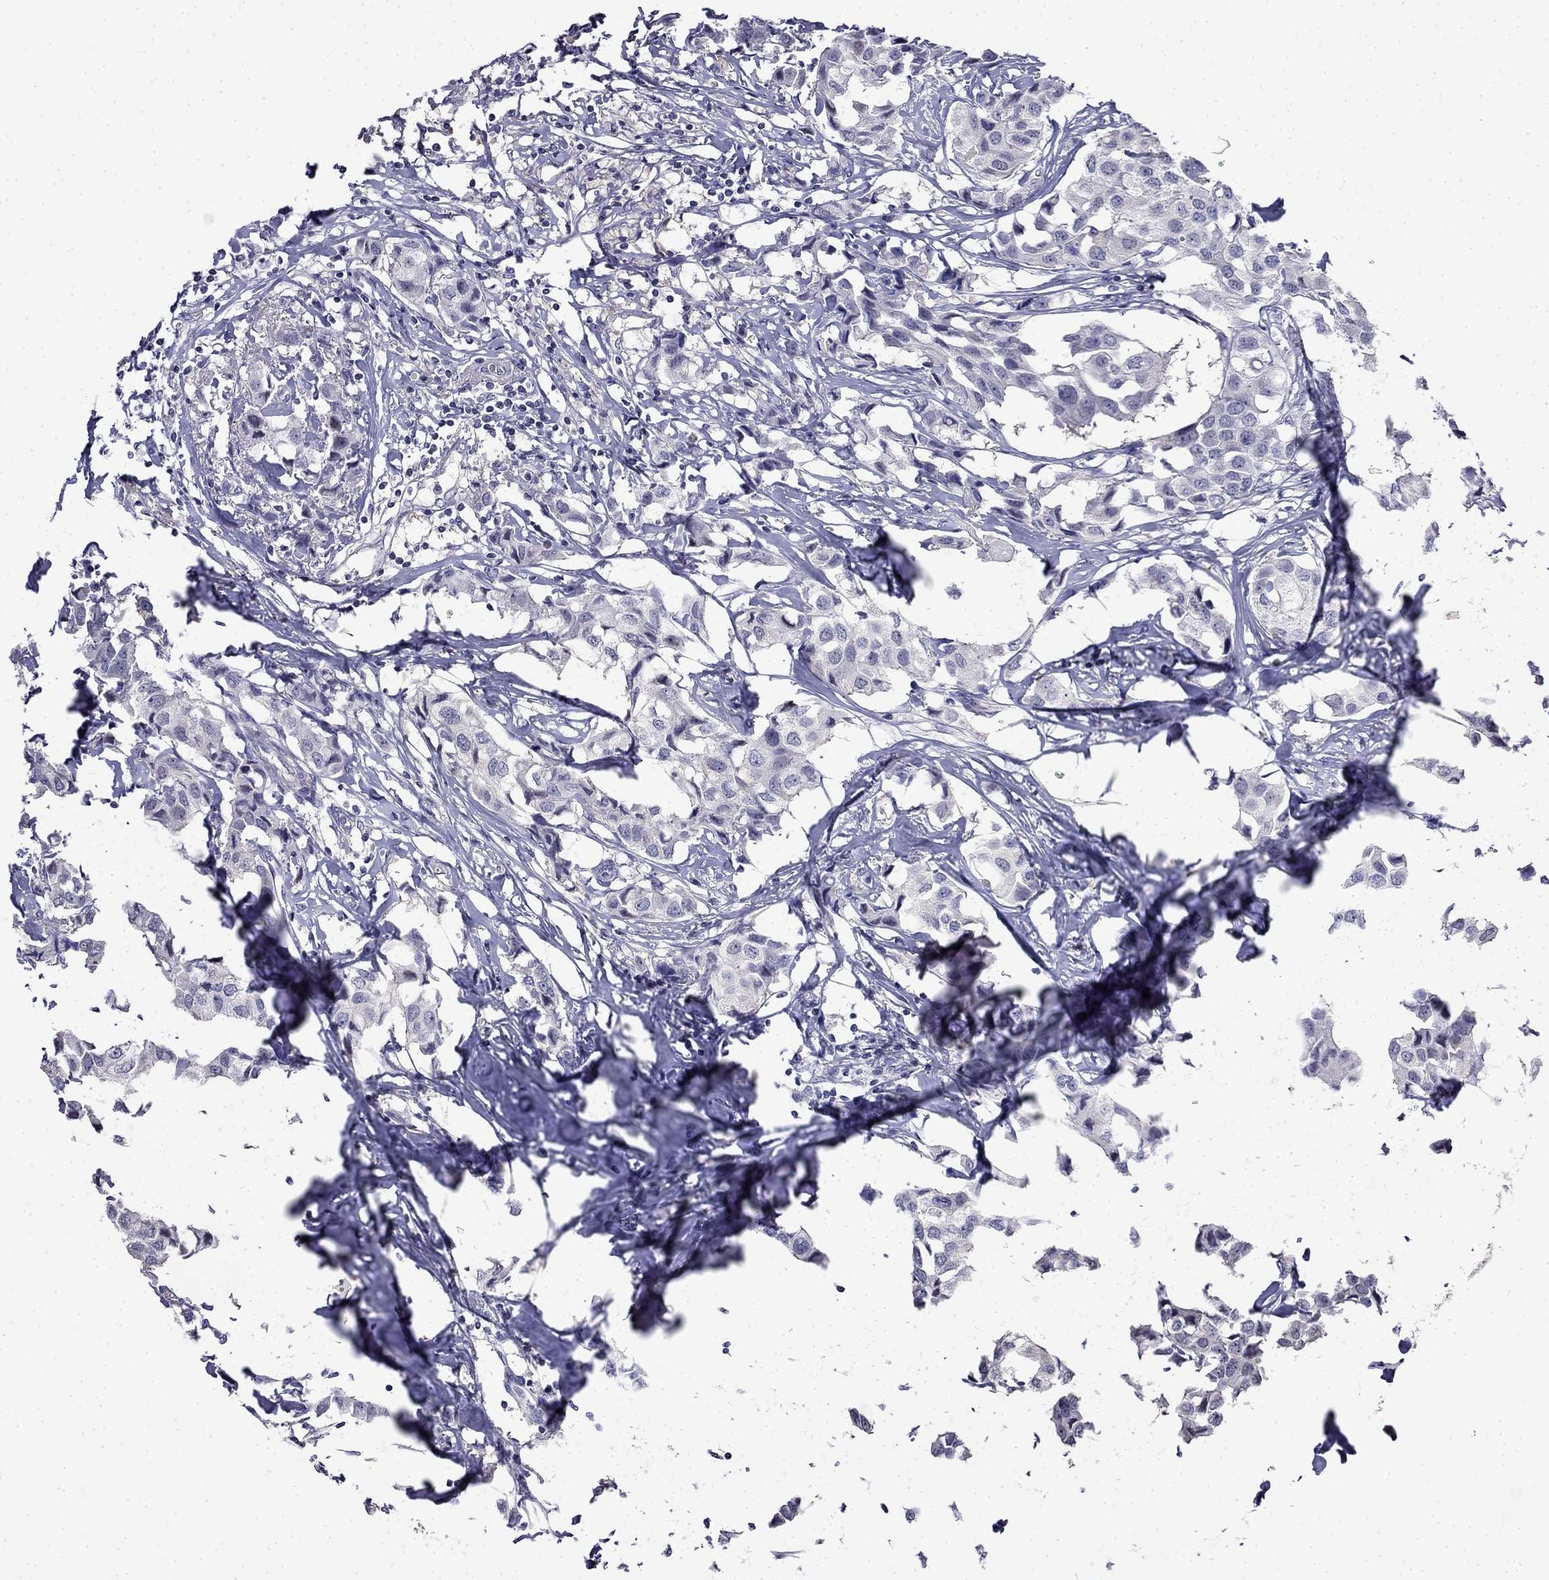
{"staining": {"intensity": "negative", "quantity": "none", "location": "none"}, "tissue": "breast cancer", "cell_type": "Tumor cells", "image_type": "cancer", "snomed": [{"axis": "morphology", "description": "Duct carcinoma"}, {"axis": "topography", "description": "Breast"}], "caption": "The image shows no significant expression in tumor cells of breast cancer (infiltrating ductal carcinoma).", "gene": "GUCA1B", "patient": {"sex": "female", "age": 80}}